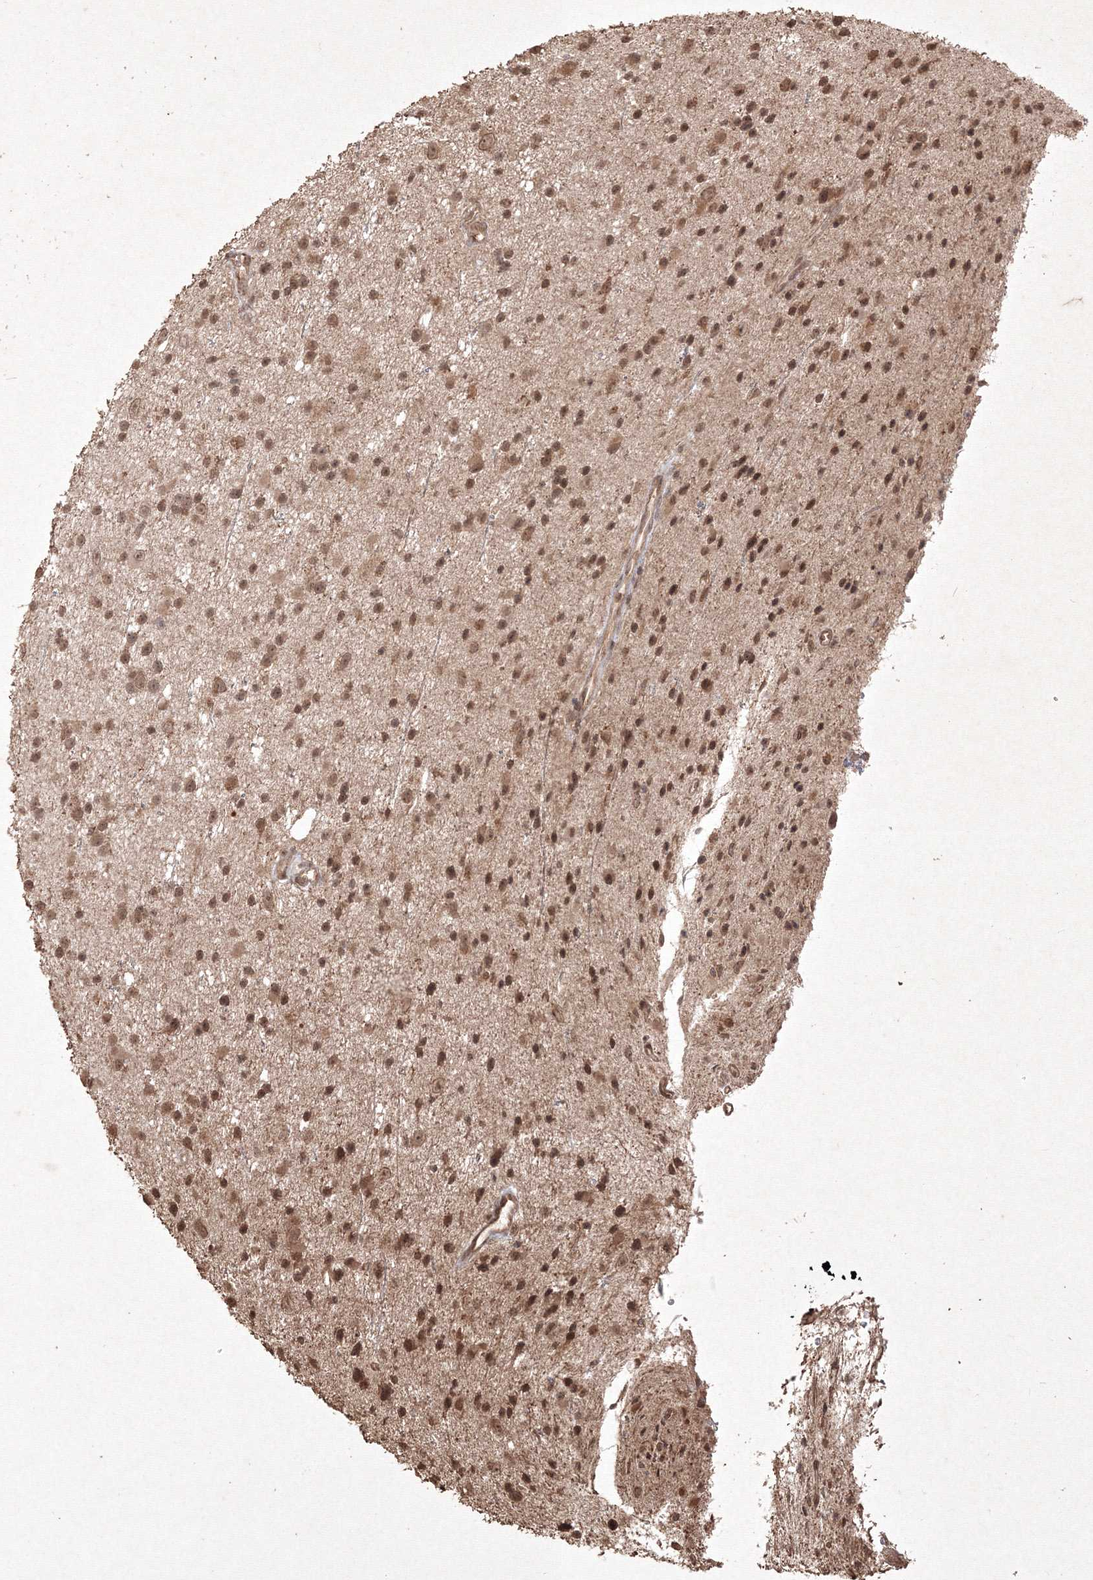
{"staining": {"intensity": "moderate", "quantity": ">75%", "location": "cytoplasmic/membranous,nuclear"}, "tissue": "glioma", "cell_type": "Tumor cells", "image_type": "cancer", "snomed": [{"axis": "morphology", "description": "Glioma, malignant, Low grade"}, {"axis": "topography", "description": "Cerebral cortex"}], "caption": "Tumor cells exhibit moderate cytoplasmic/membranous and nuclear expression in about >75% of cells in low-grade glioma (malignant). The staining is performed using DAB brown chromogen to label protein expression. The nuclei are counter-stained blue using hematoxylin.", "gene": "PELI3", "patient": {"sex": "female", "age": 39}}